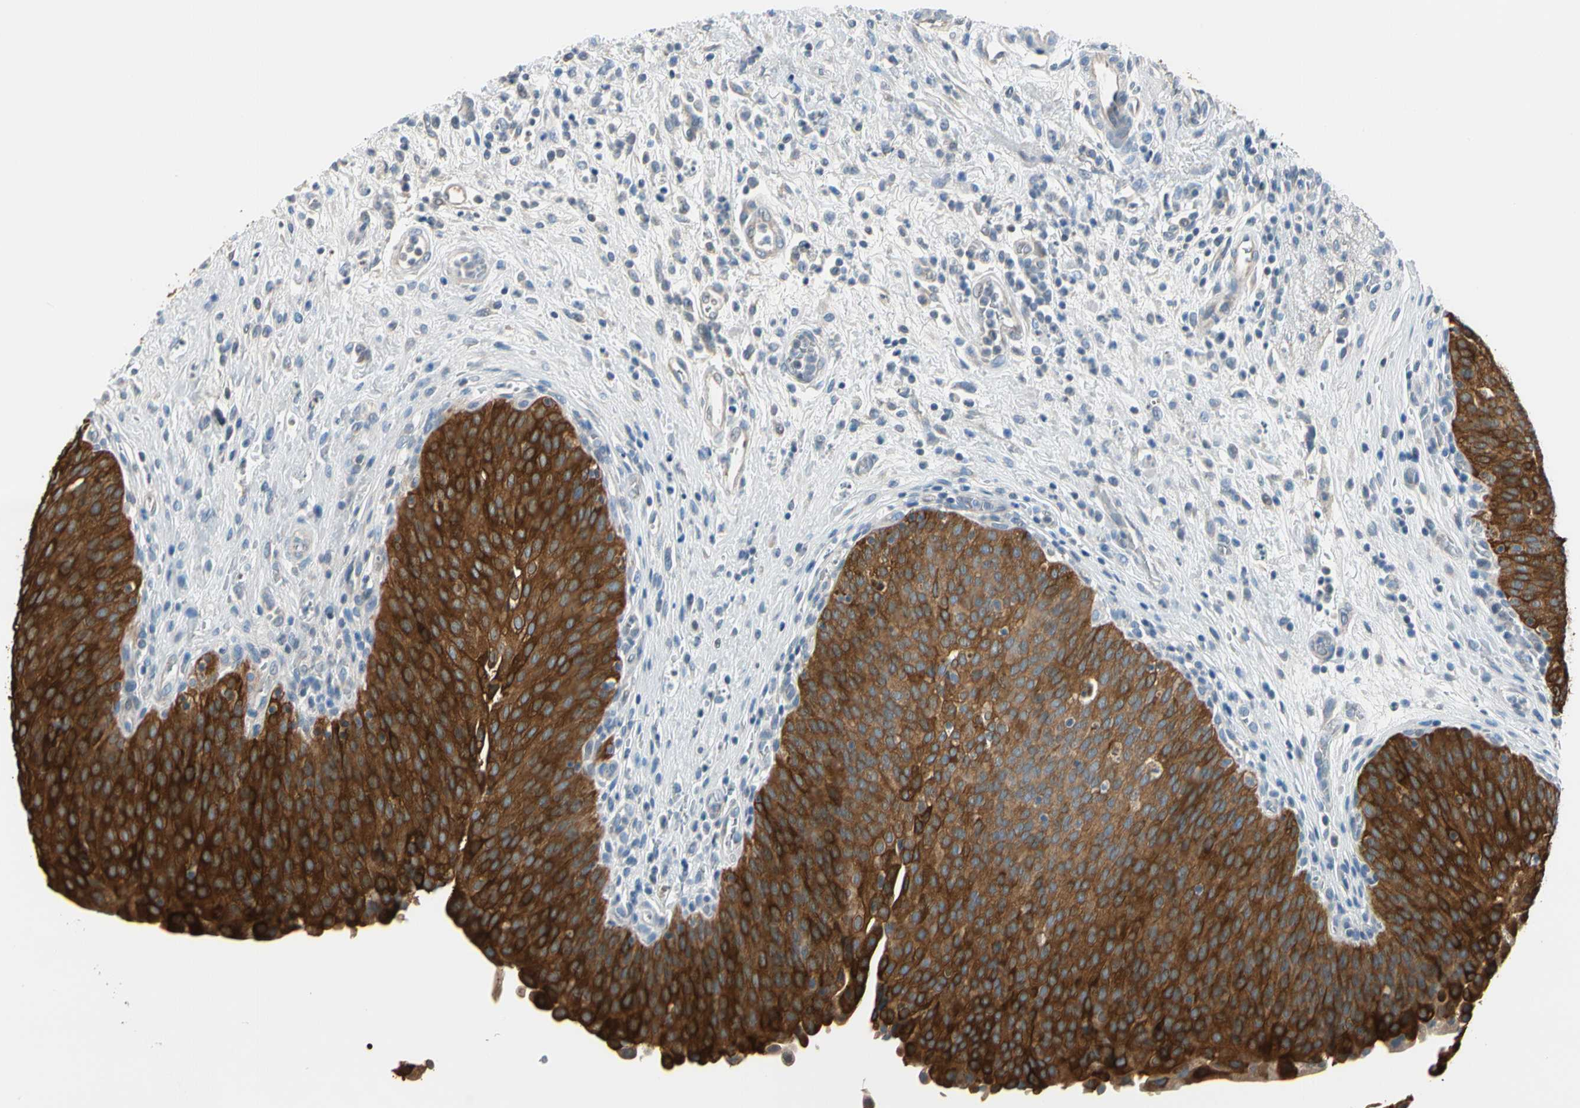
{"staining": {"intensity": "strong", "quantity": ">75%", "location": "cytoplasmic/membranous"}, "tissue": "urinary bladder", "cell_type": "Urothelial cells", "image_type": "normal", "snomed": [{"axis": "morphology", "description": "Normal tissue, NOS"}, {"axis": "morphology", "description": "Dysplasia, NOS"}, {"axis": "topography", "description": "Urinary bladder"}], "caption": "Immunohistochemical staining of unremarkable human urinary bladder reveals strong cytoplasmic/membranous protein positivity in approximately >75% of urothelial cells.", "gene": "STK40", "patient": {"sex": "male", "age": 35}}